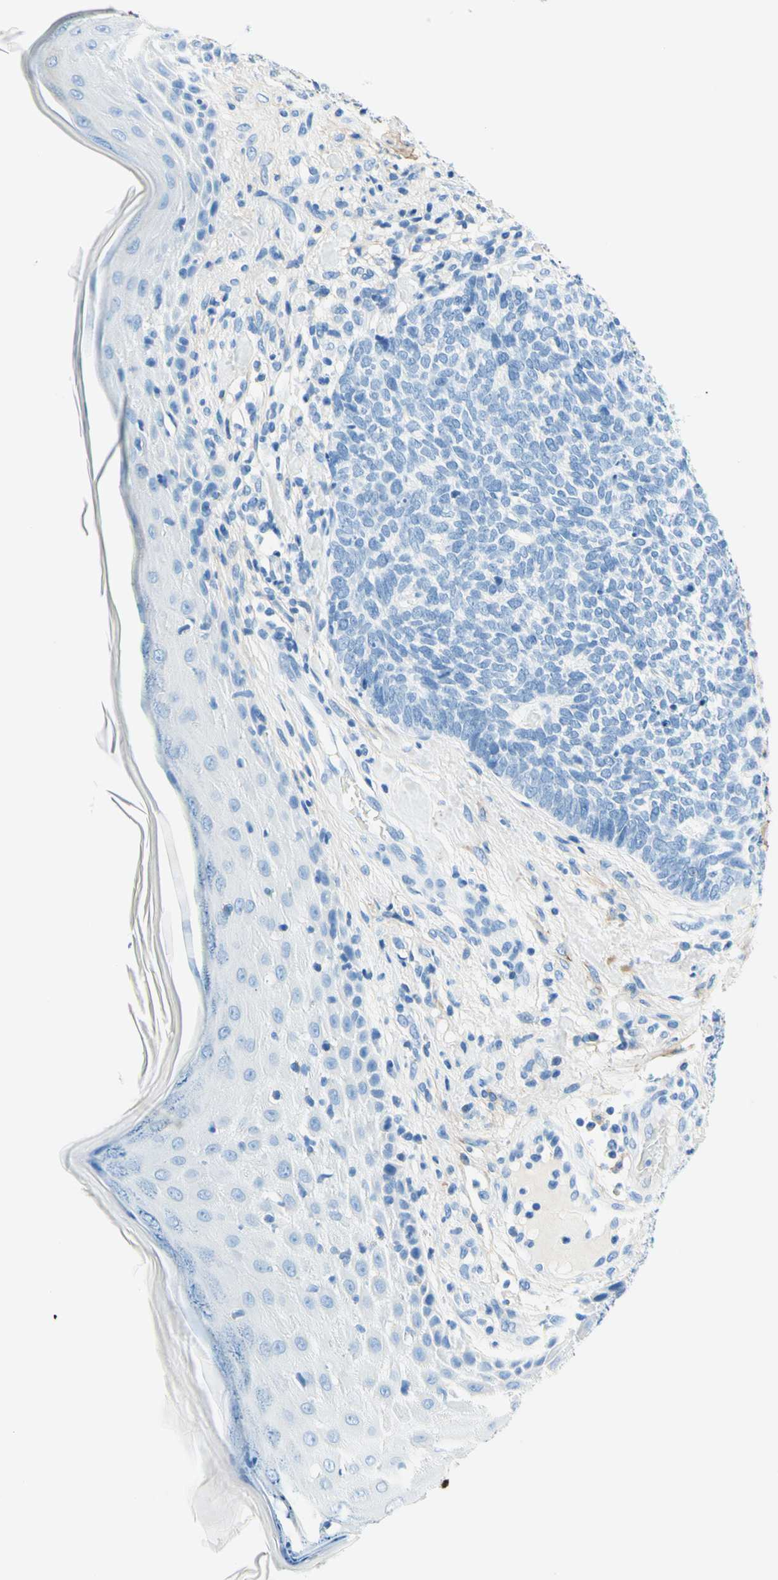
{"staining": {"intensity": "negative", "quantity": "none", "location": "none"}, "tissue": "skin cancer", "cell_type": "Tumor cells", "image_type": "cancer", "snomed": [{"axis": "morphology", "description": "Basal cell carcinoma"}, {"axis": "topography", "description": "Skin"}], "caption": "IHC image of skin basal cell carcinoma stained for a protein (brown), which demonstrates no expression in tumor cells. (Stains: DAB immunohistochemistry (IHC) with hematoxylin counter stain, Microscopy: brightfield microscopy at high magnification).", "gene": "MFAP5", "patient": {"sex": "female", "age": 84}}